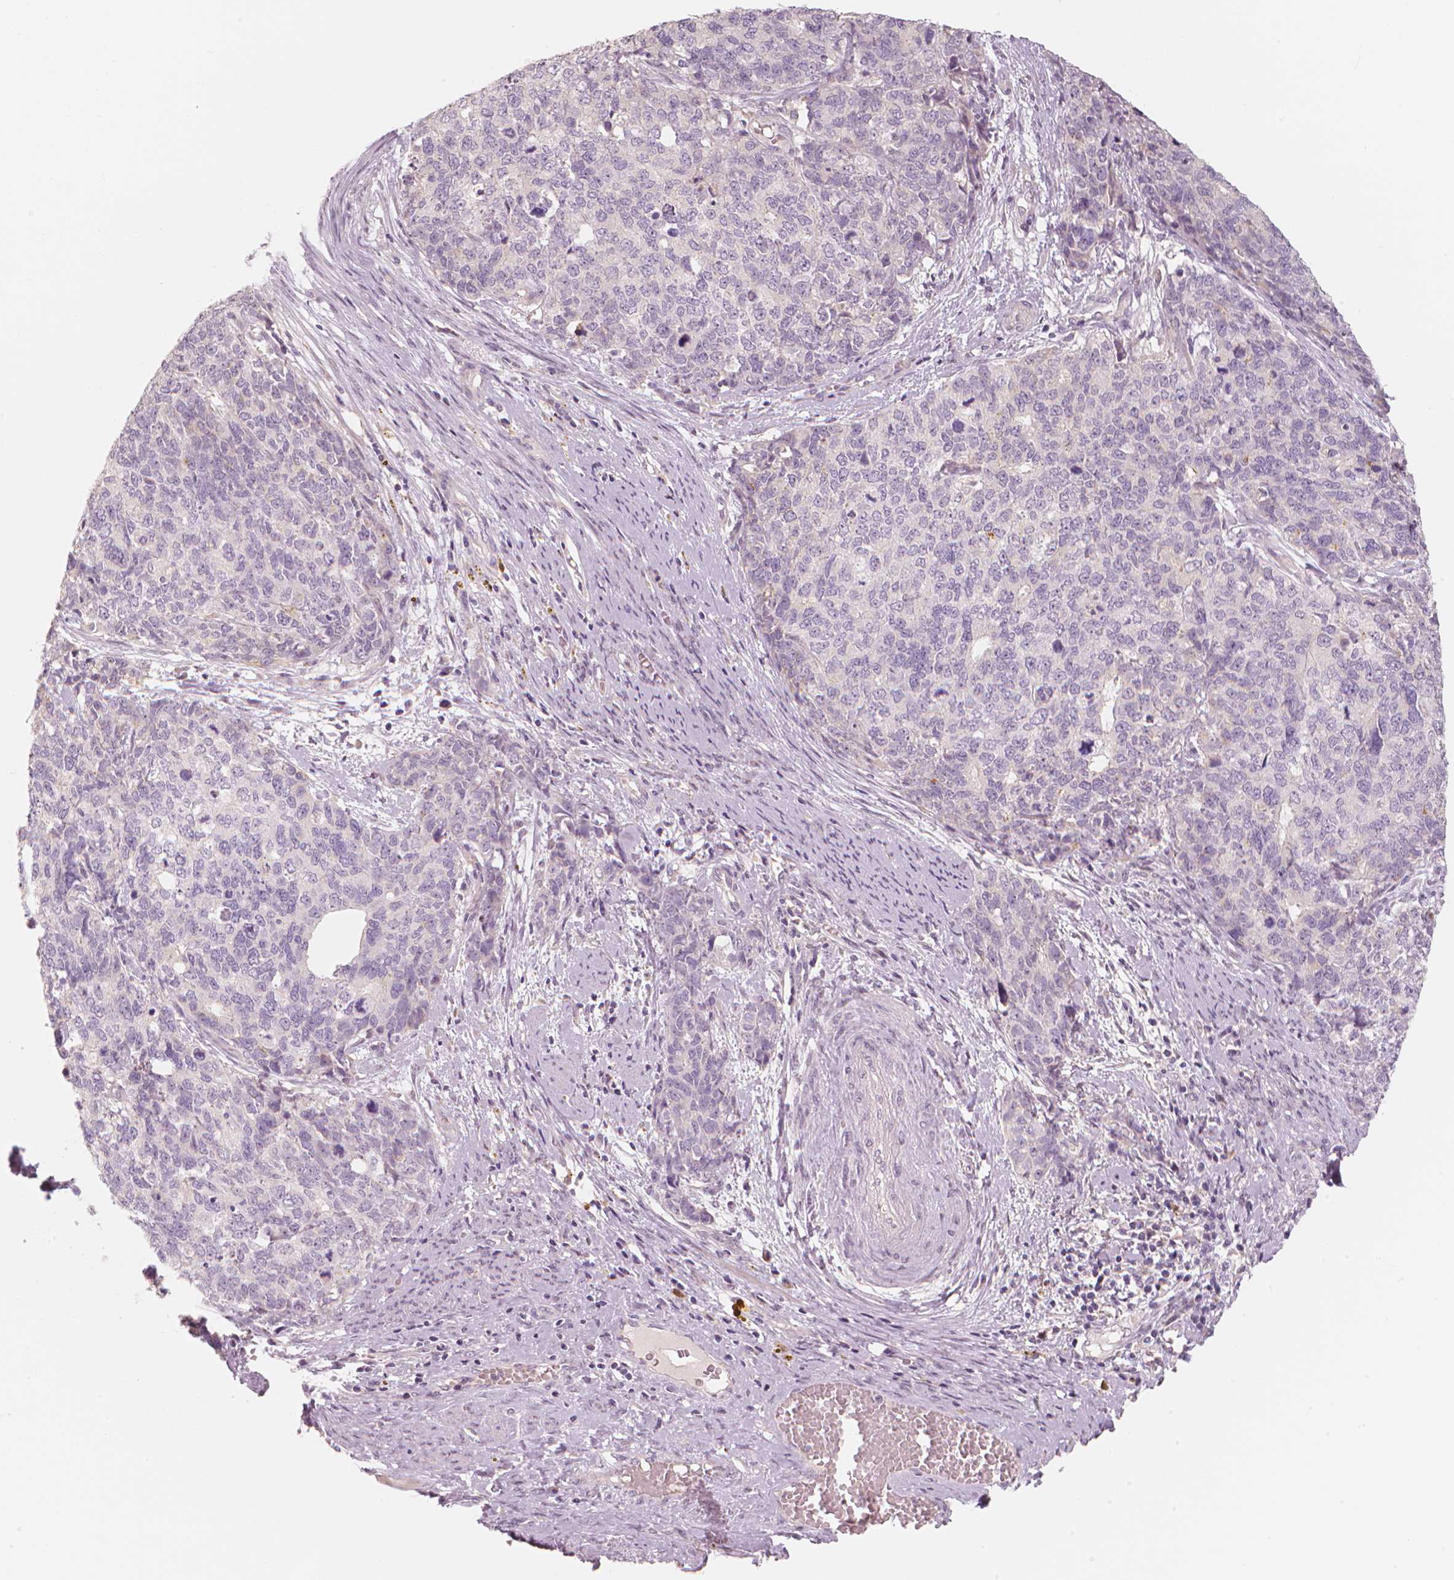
{"staining": {"intensity": "negative", "quantity": "none", "location": "none"}, "tissue": "cervical cancer", "cell_type": "Tumor cells", "image_type": "cancer", "snomed": [{"axis": "morphology", "description": "Squamous cell carcinoma, NOS"}, {"axis": "topography", "description": "Cervix"}], "caption": "Immunohistochemistry of cervical cancer (squamous cell carcinoma) displays no staining in tumor cells.", "gene": "RNASE7", "patient": {"sex": "female", "age": 63}}